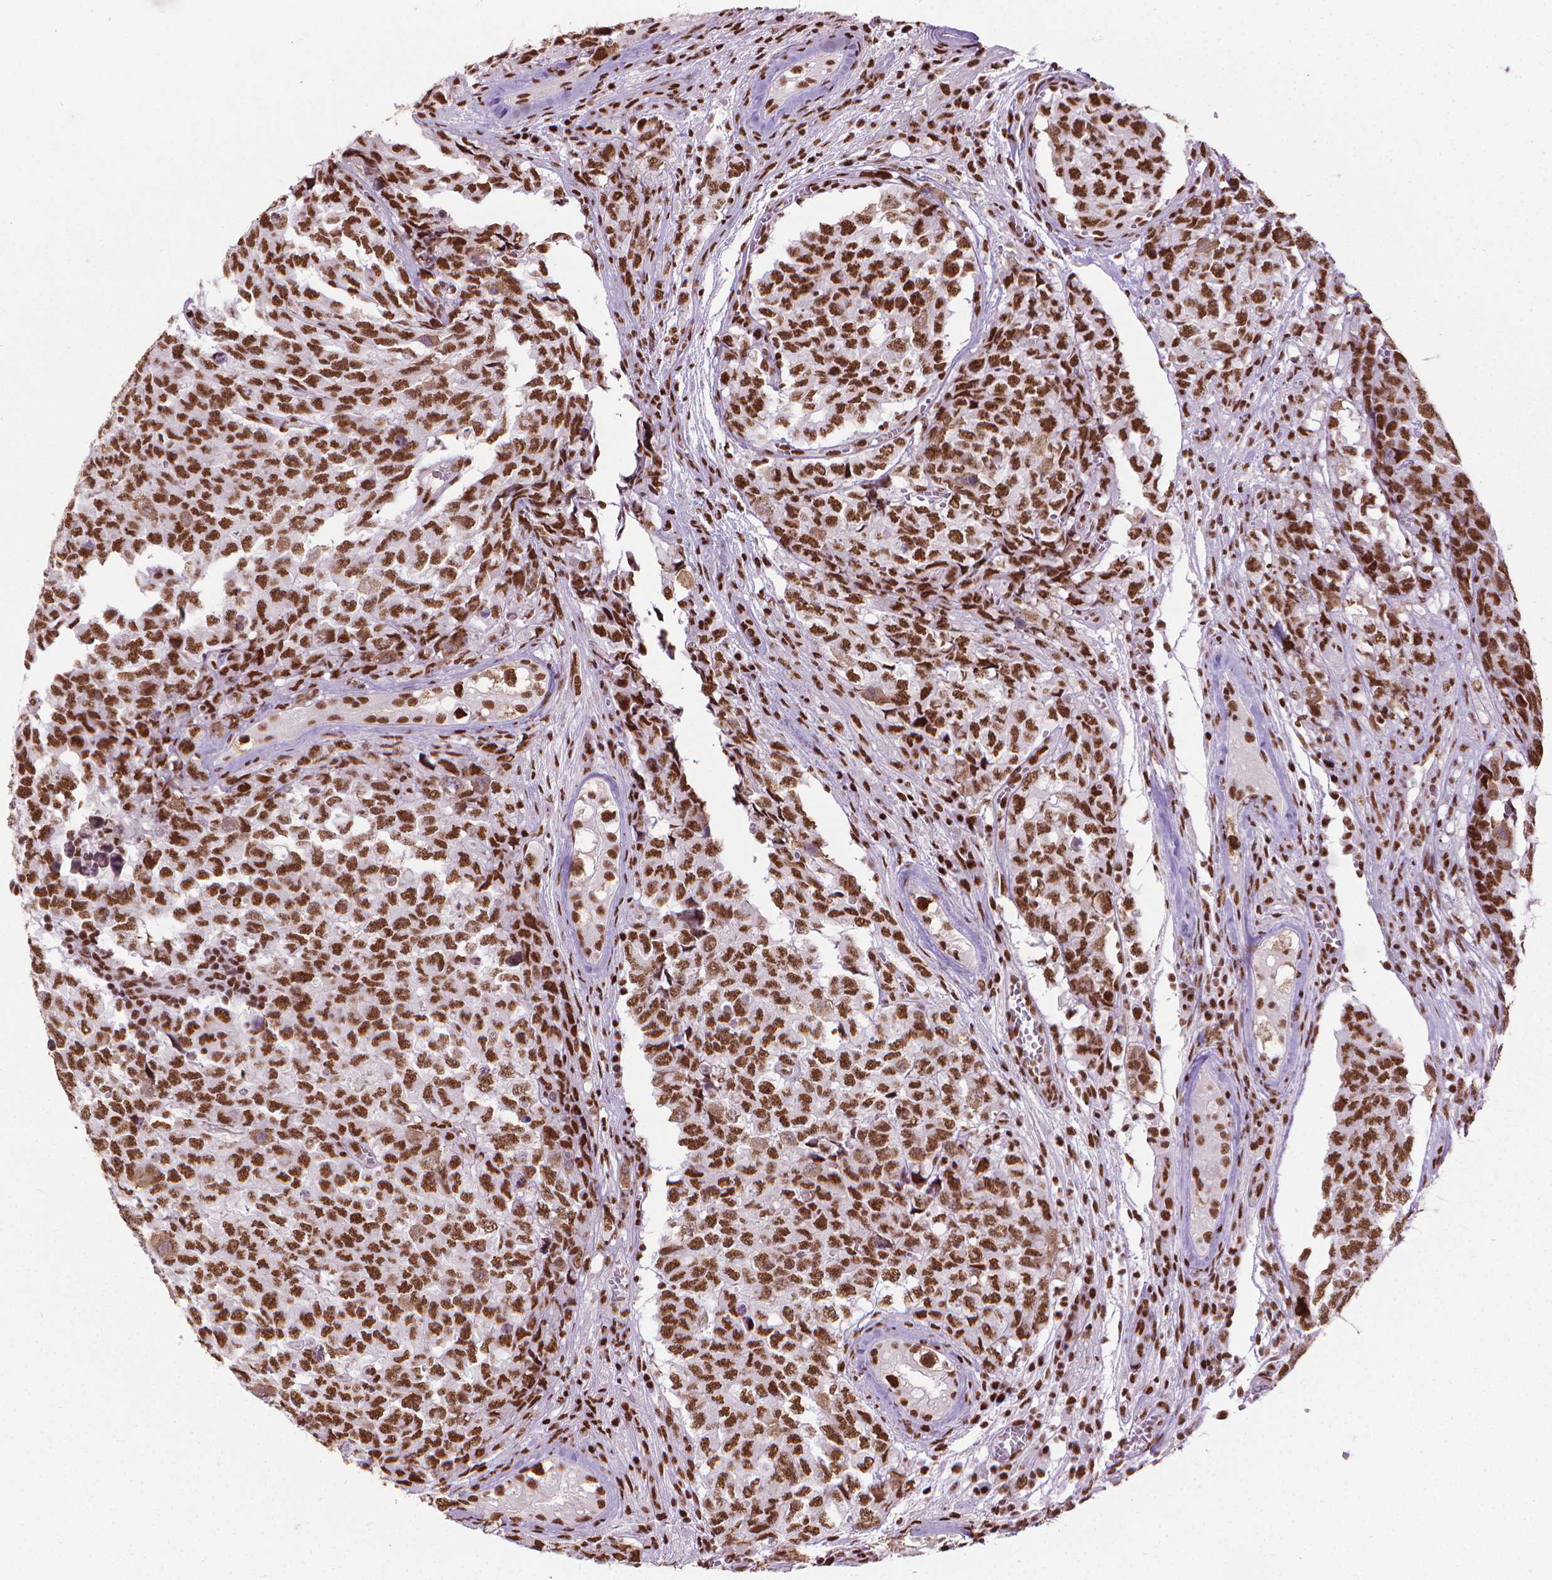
{"staining": {"intensity": "strong", "quantity": ">75%", "location": "nuclear"}, "tissue": "testis cancer", "cell_type": "Tumor cells", "image_type": "cancer", "snomed": [{"axis": "morphology", "description": "Carcinoma, Embryonal, NOS"}, {"axis": "topography", "description": "Testis"}], "caption": "Protein expression analysis of human embryonal carcinoma (testis) reveals strong nuclear expression in approximately >75% of tumor cells. The staining was performed using DAB to visualize the protein expression in brown, while the nuclei were stained in blue with hematoxylin (Magnification: 20x).", "gene": "AKAP8", "patient": {"sex": "male", "age": 23}}